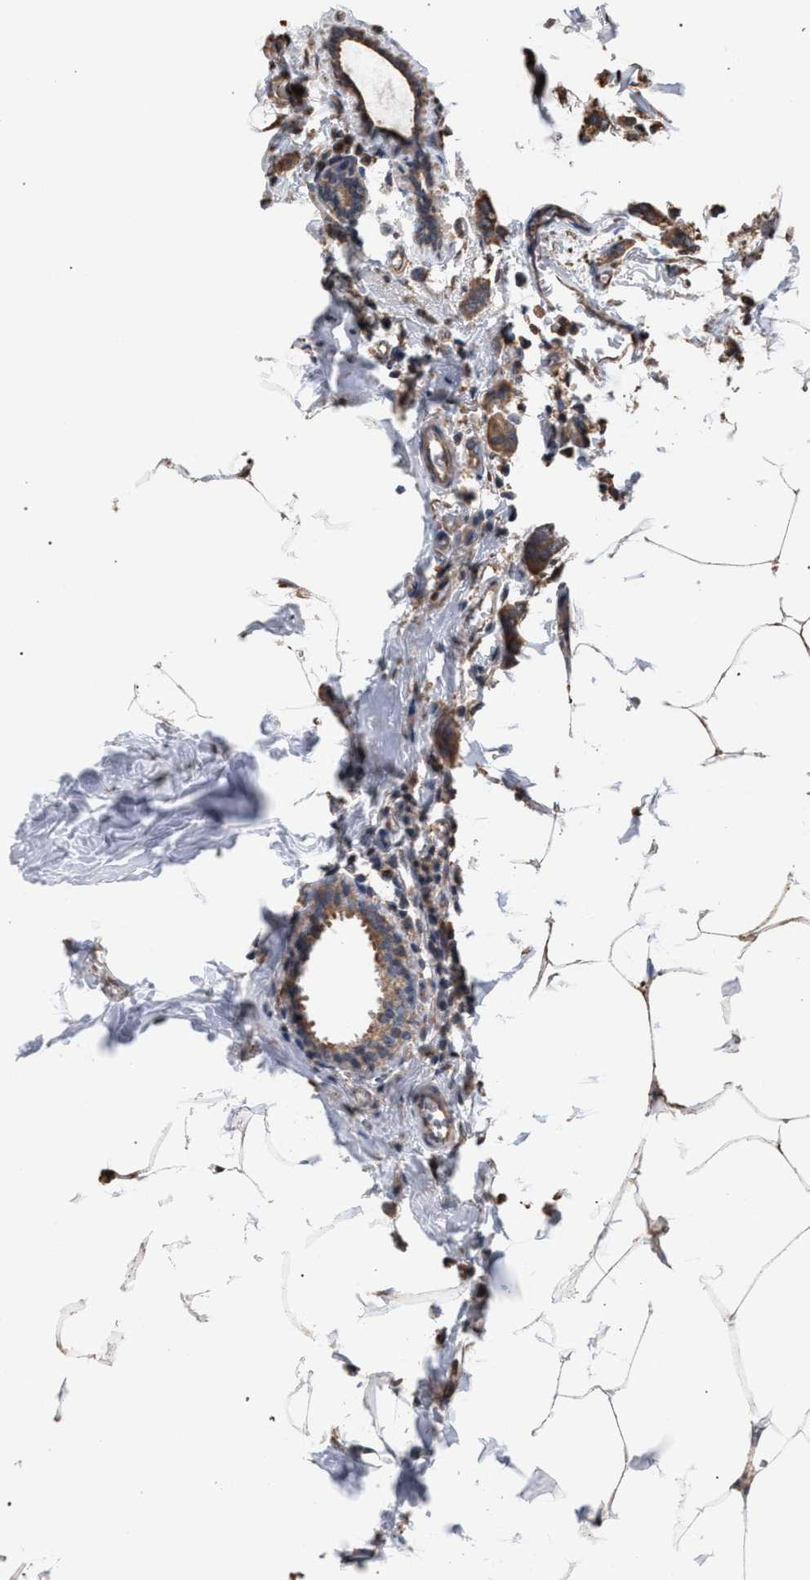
{"staining": {"intensity": "moderate", "quantity": ">75%", "location": "cytoplasmic/membranous"}, "tissue": "breast cancer", "cell_type": "Tumor cells", "image_type": "cancer", "snomed": [{"axis": "morphology", "description": "Duct carcinoma"}, {"axis": "topography", "description": "Breast"}], "caption": "An image of breast cancer (intraductal carcinoma) stained for a protein reveals moderate cytoplasmic/membranous brown staining in tumor cells.", "gene": "RNF135", "patient": {"sex": "female", "age": 84}}